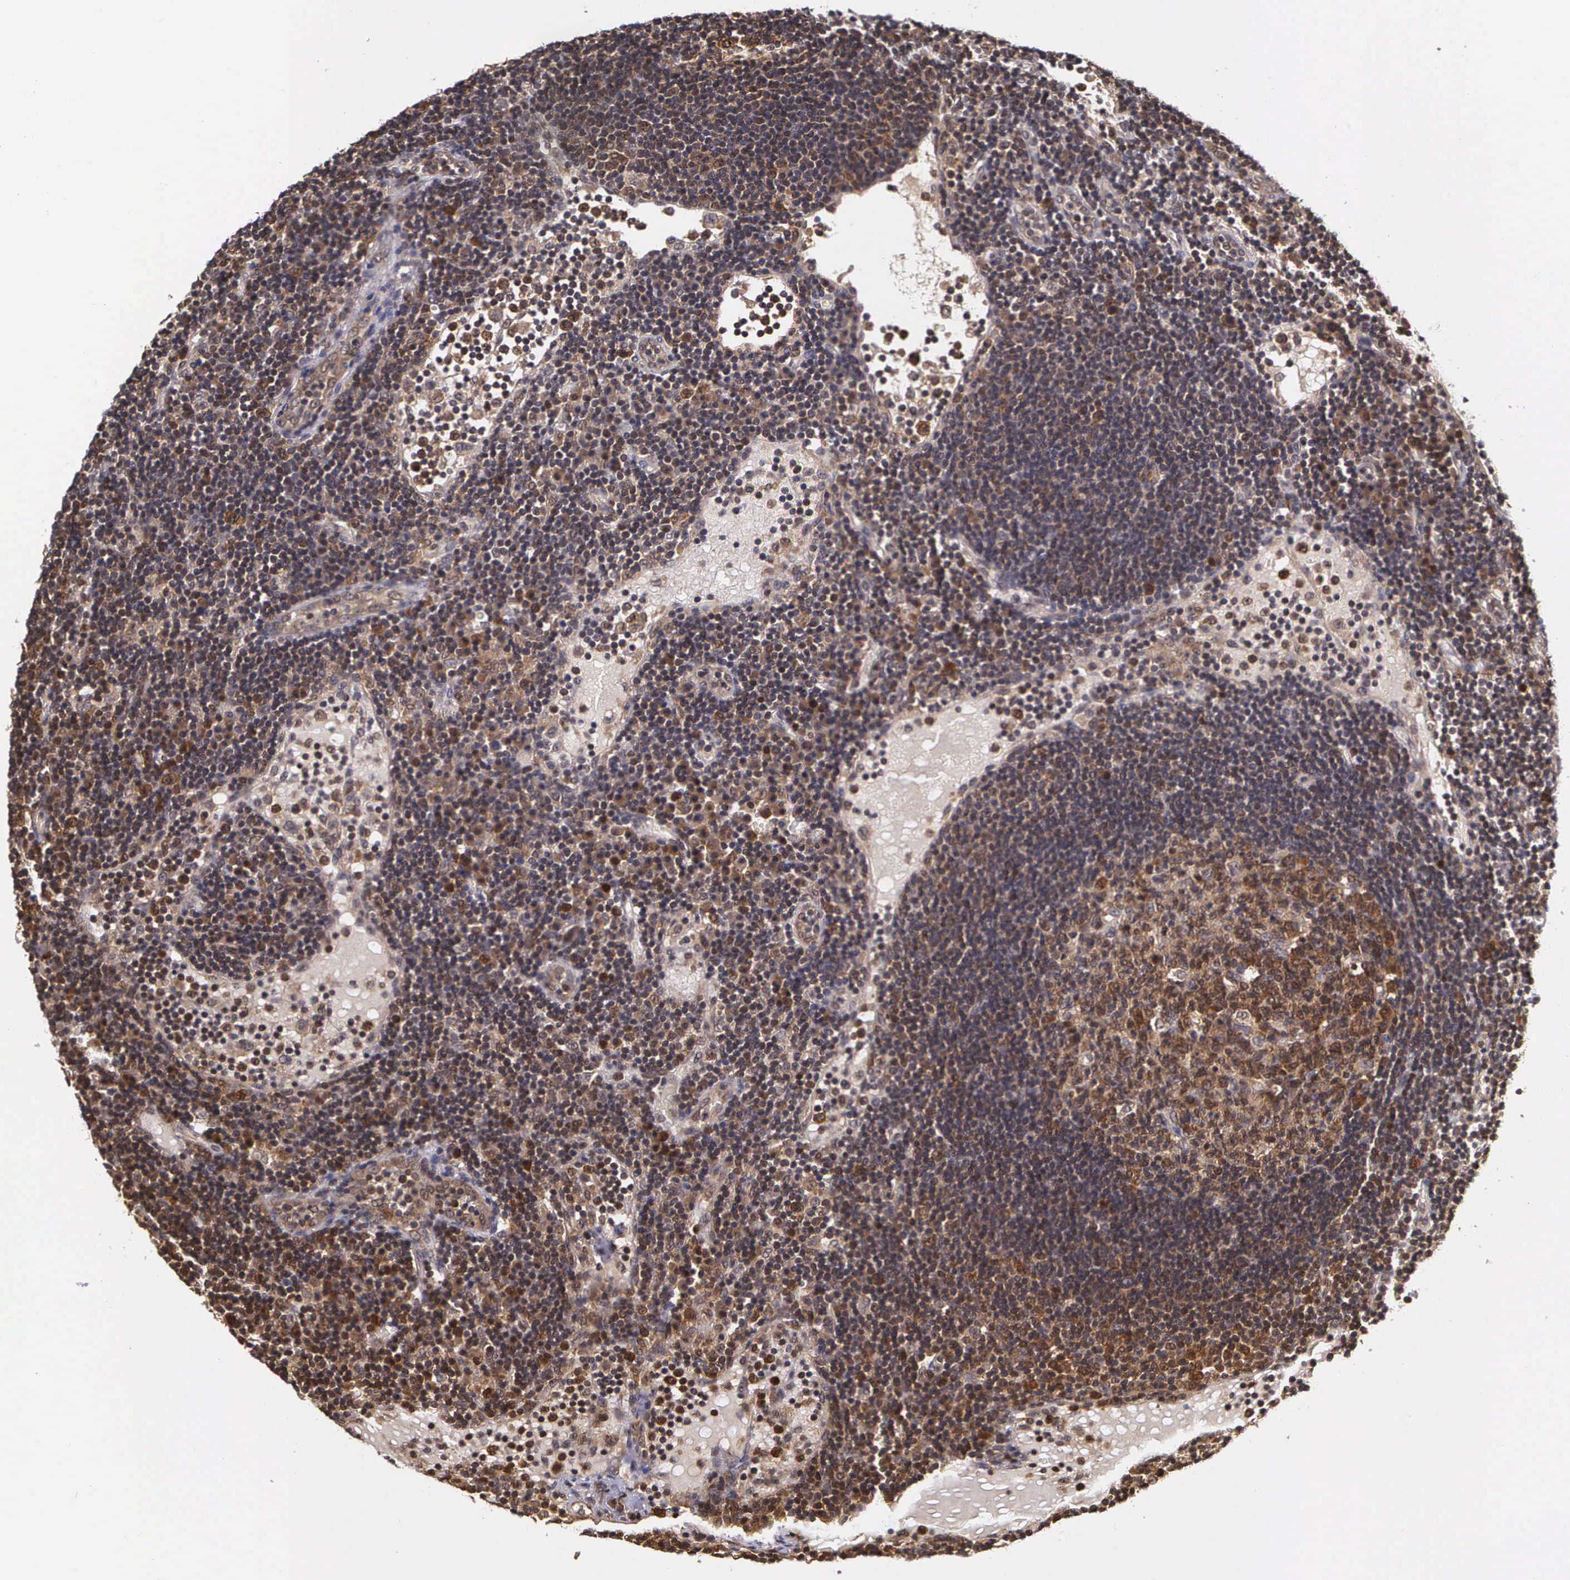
{"staining": {"intensity": "strong", "quantity": ">75%", "location": "cytoplasmic/membranous"}, "tissue": "lymph node", "cell_type": "Germinal center cells", "image_type": "normal", "snomed": [{"axis": "morphology", "description": "Normal tissue, NOS"}, {"axis": "topography", "description": "Lymph node"}], "caption": "High-magnification brightfield microscopy of normal lymph node stained with DAB (3,3'-diaminobenzidine) (brown) and counterstained with hematoxylin (blue). germinal center cells exhibit strong cytoplasmic/membranous expression is seen in approximately>75% of cells.", "gene": "IGBP1P2", "patient": {"sex": "male", "age": 54}}